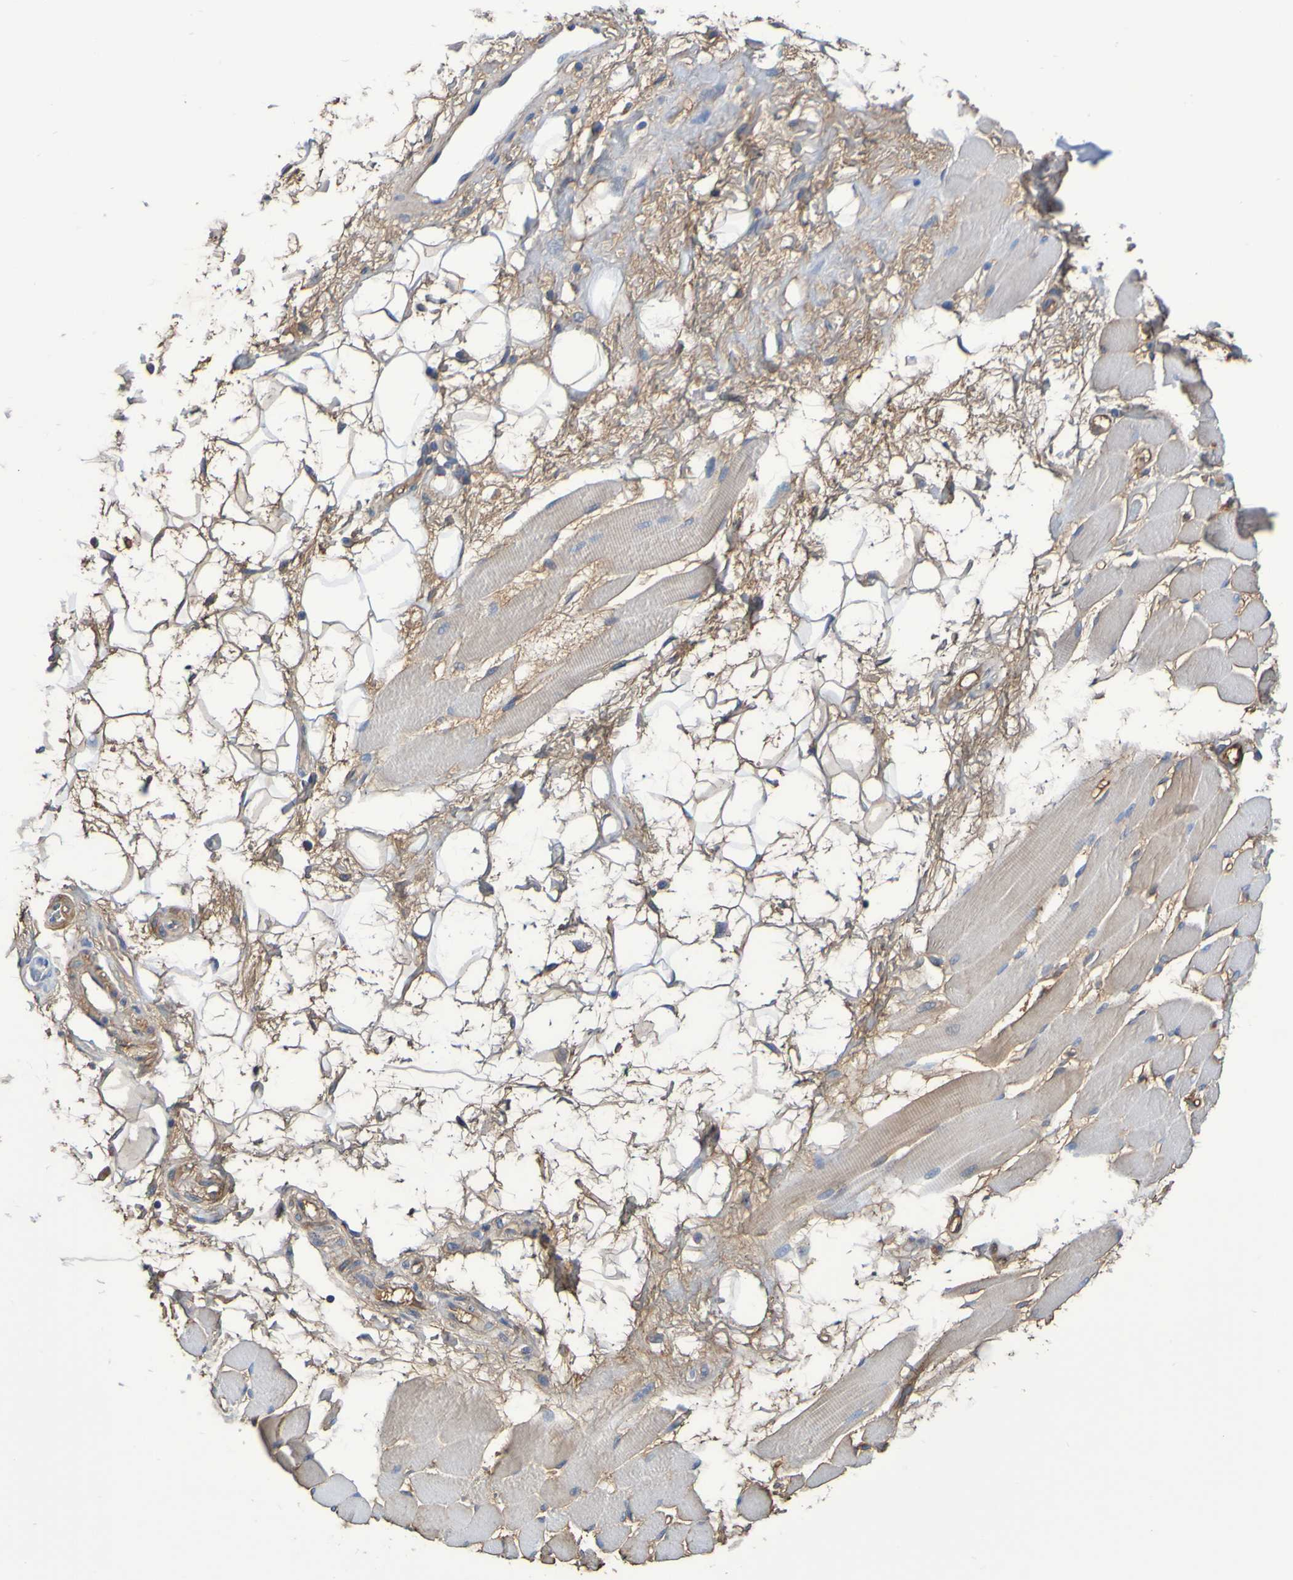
{"staining": {"intensity": "moderate", "quantity": "<25%", "location": "cytoplasmic/membranous"}, "tissue": "skeletal muscle", "cell_type": "Myocytes", "image_type": "normal", "snomed": [{"axis": "morphology", "description": "Normal tissue, NOS"}, {"axis": "topography", "description": "Skeletal muscle"}, {"axis": "topography", "description": "Peripheral nerve tissue"}], "caption": "Immunohistochemistry (IHC) image of normal human skeletal muscle stained for a protein (brown), which displays low levels of moderate cytoplasmic/membranous expression in about <25% of myocytes.", "gene": "GAB3", "patient": {"sex": "female", "age": 84}}